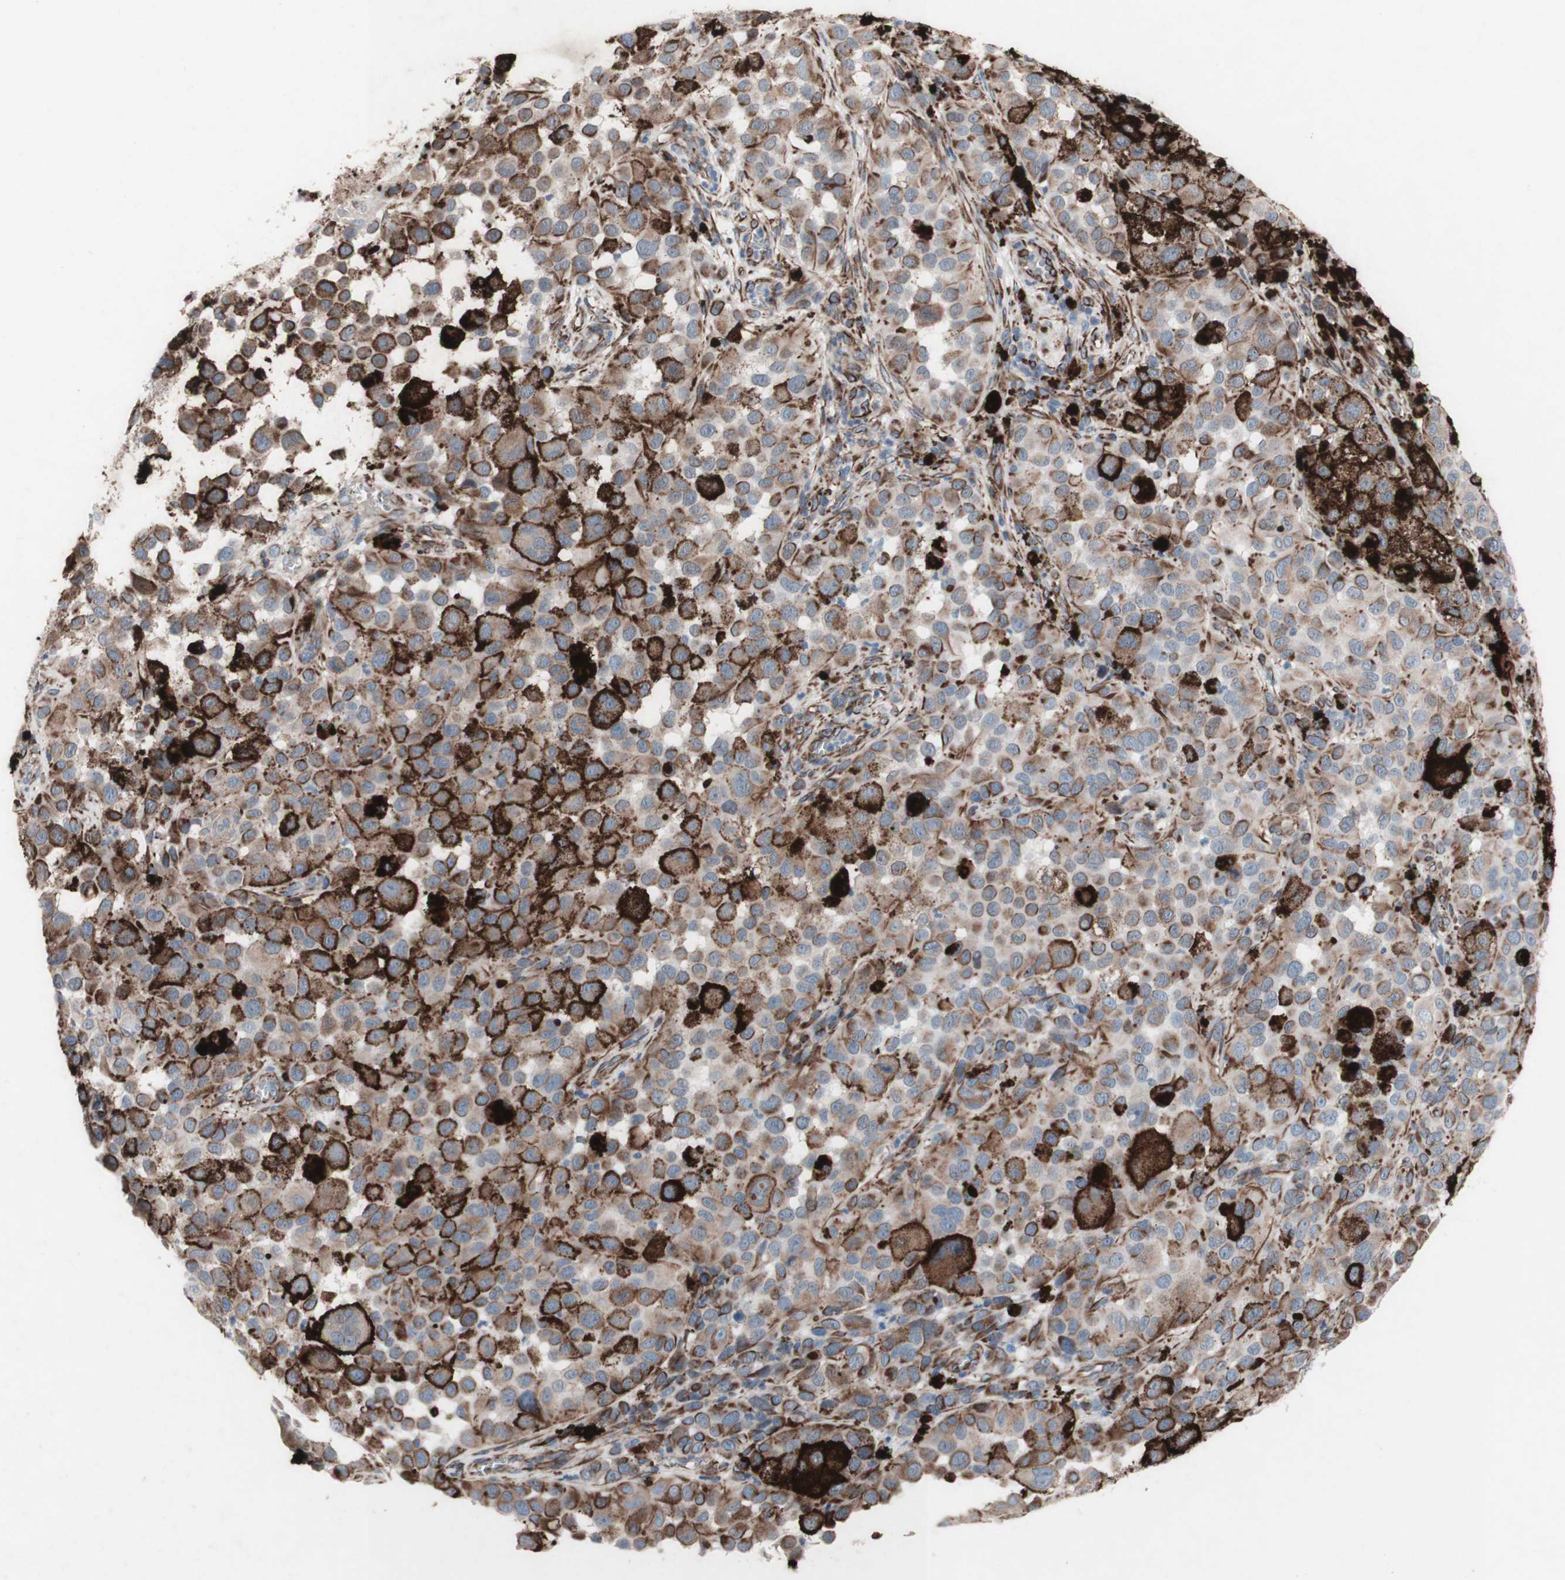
{"staining": {"intensity": "strong", "quantity": ">75%", "location": "cytoplasmic/membranous"}, "tissue": "melanoma", "cell_type": "Tumor cells", "image_type": "cancer", "snomed": [{"axis": "morphology", "description": "Malignant melanoma, NOS"}, {"axis": "topography", "description": "Skin"}], "caption": "Brown immunohistochemical staining in human melanoma displays strong cytoplasmic/membranous expression in approximately >75% of tumor cells.", "gene": "AGPAT5", "patient": {"sex": "male", "age": 96}}